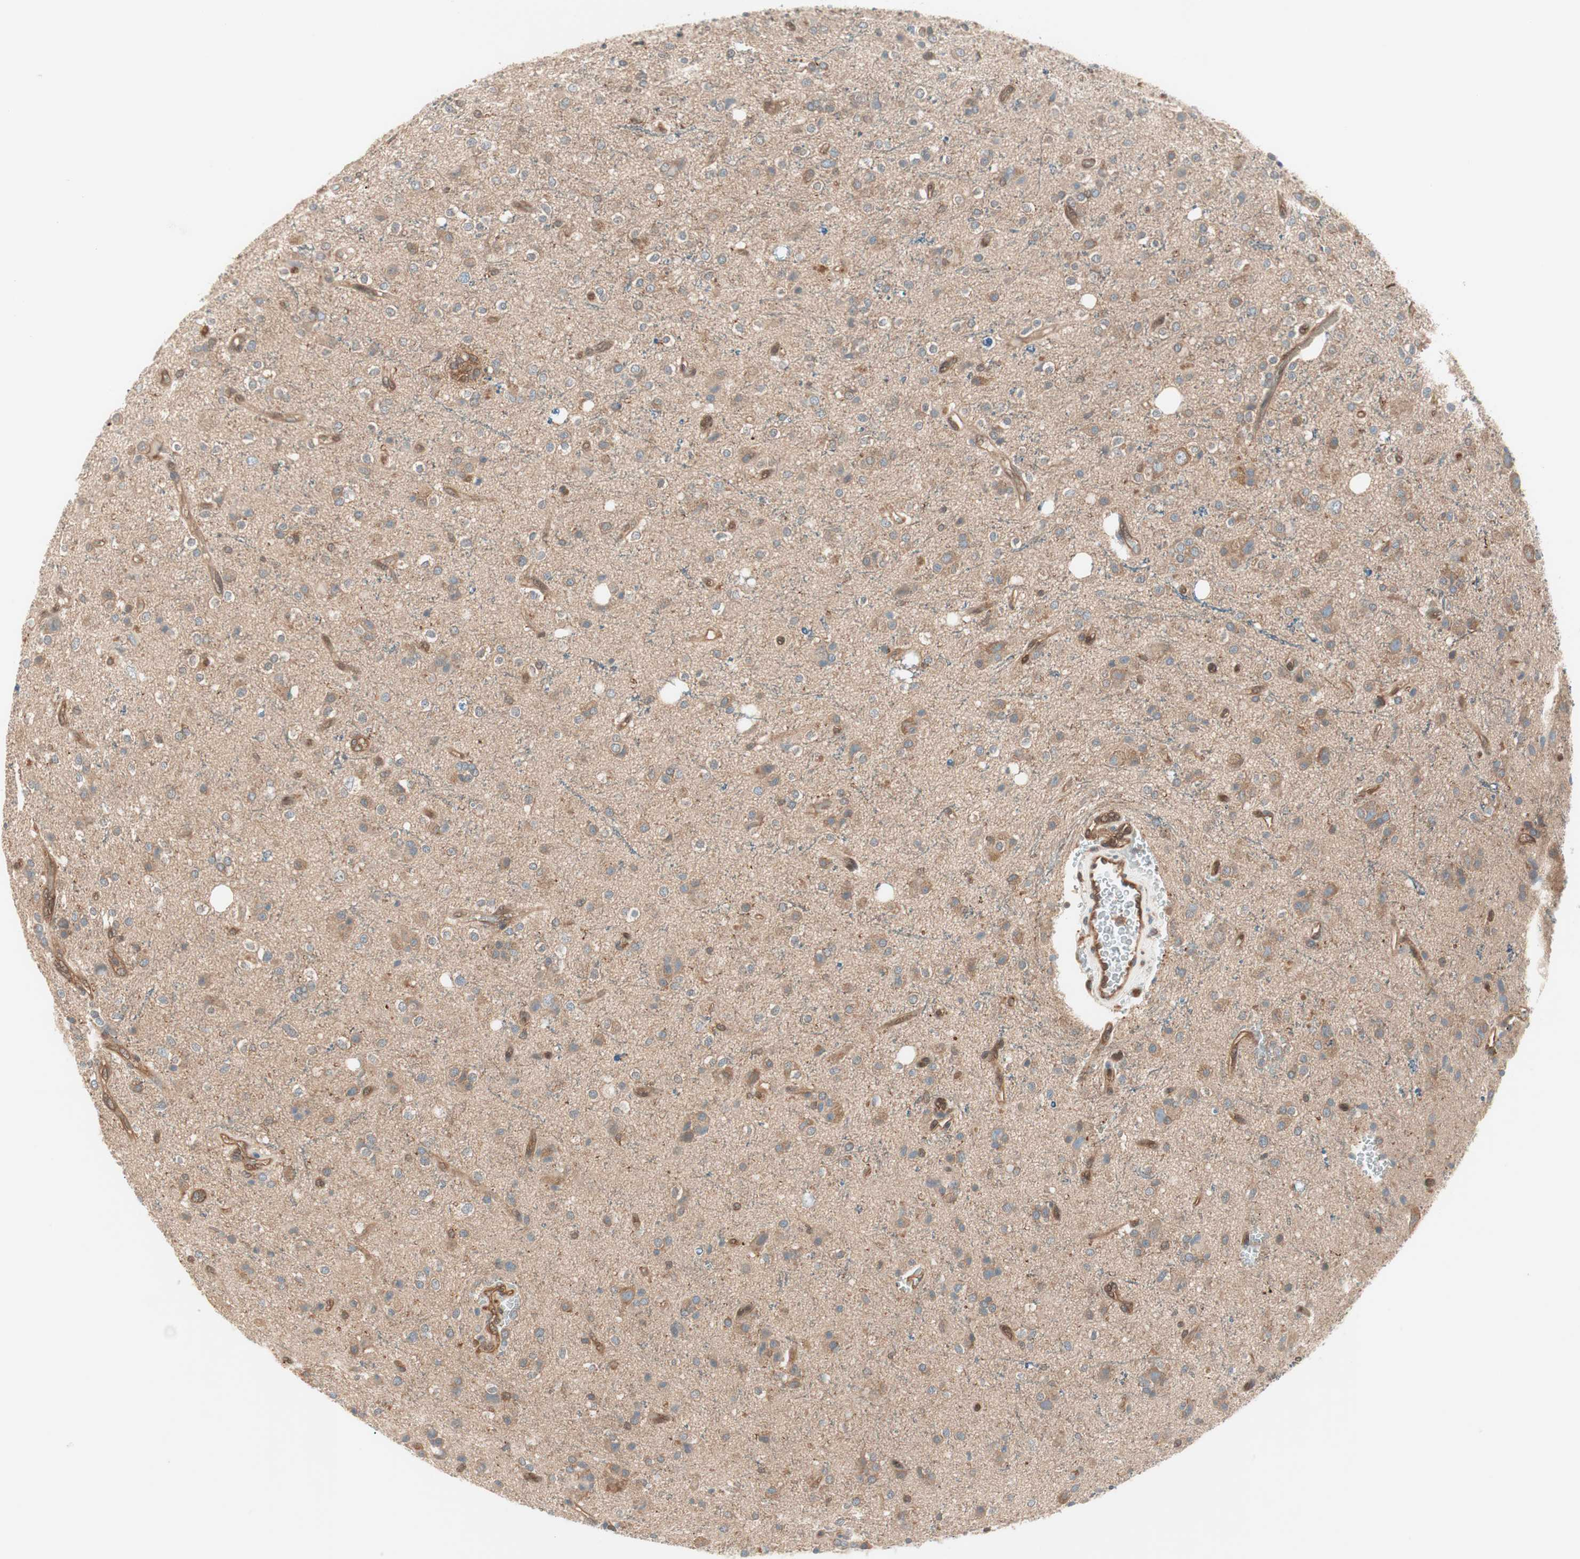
{"staining": {"intensity": "moderate", "quantity": "25%-75%", "location": "cytoplasmic/membranous"}, "tissue": "glioma", "cell_type": "Tumor cells", "image_type": "cancer", "snomed": [{"axis": "morphology", "description": "Glioma, malignant, High grade"}, {"axis": "topography", "description": "Brain"}], "caption": "Malignant high-grade glioma was stained to show a protein in brown. There is medium levels of moderate cytoplasmic/membranous positivity in approximately 25%-75% of tumor cells.", "gene": "GALT", "patient": {"sex": "male", "age": 47}}